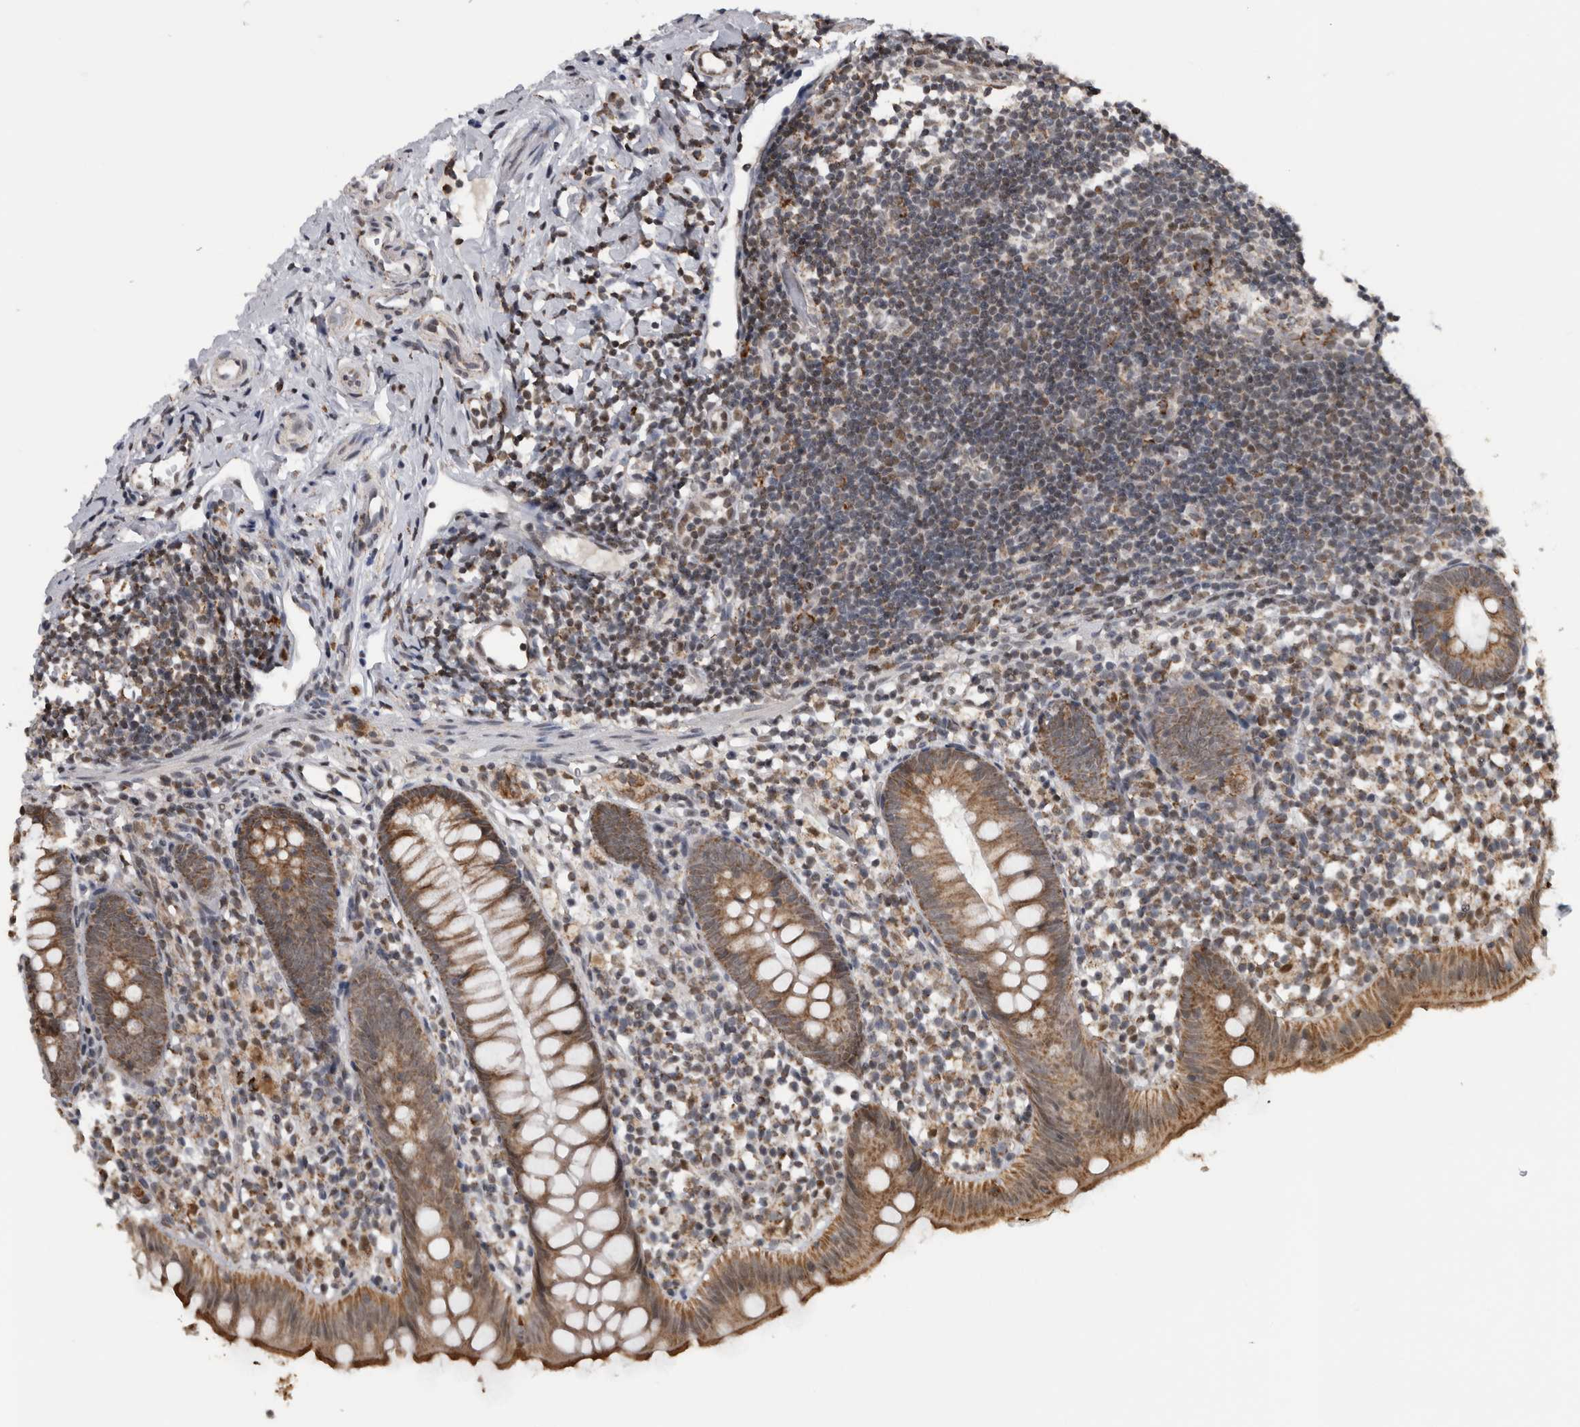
{"staining": {"intensity": "moderate", "quantity": ">75%", "location": "cytoplasmic/membranous"}, "tissue": "appendix", "cell_type": "Glandular cells", "image_type": "normal", "snomed": [{"axis": "morphology", "description": "Normal tissue, NOS"}, {"axis": "topography", "description": "Appendix"}], "caption": "Brown immunohistochemical staining in unremarkable human appendix shows moderate cytoplasmic/membranous staining in approximately >75% of glandular cells.", "gene": "OR2K2", "patient": {"sex": "female", "age": 20}}